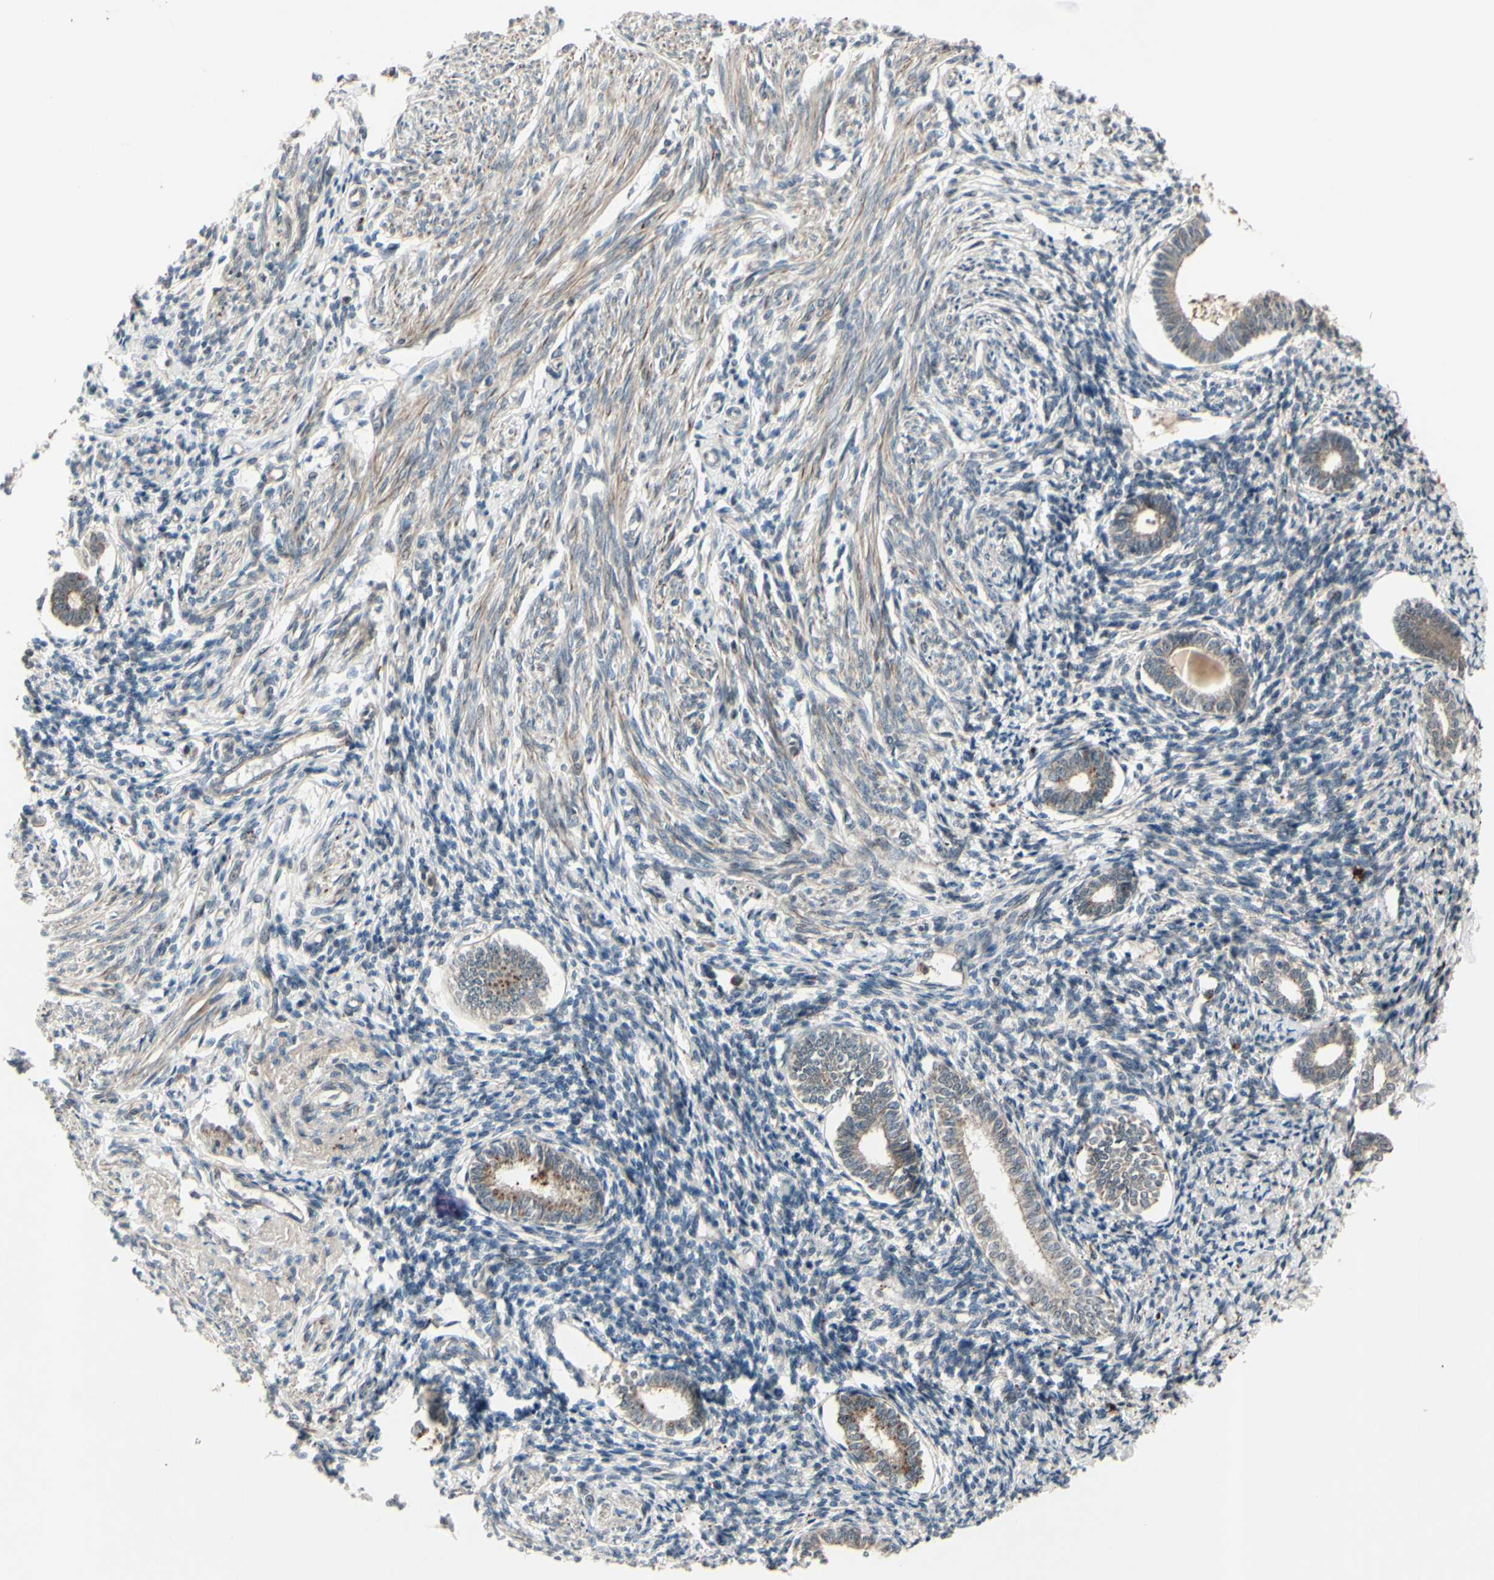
{"staining": {"intensity": "moderate", "quantity": "25%-75%", "location": "cytoplasmic/membranous,nuclear"}, "tissue": "endometrium", "cell_type": "Cells in endometrial stroma", "image_type": "normal", "snomed": [{"axis": "morphology", "description": "Normal tissue, NOS"}, {"axis": "topography", "description": "Endometrium"}], "caption": "Immunohistochemistry (IHC) histopathology image of normal endometrium: endometrium stained using immunohistochemistry (IHC) displays medium levels of moderate protein expression localized specifically in the cytoplasmic/membranous,nuclear of cells in endometrial stroma, appearing as a cytoplasmic/membranous,nuclear brown color.", "gene": "MLF2", "patient": {"sex": "female", "age": 71}}